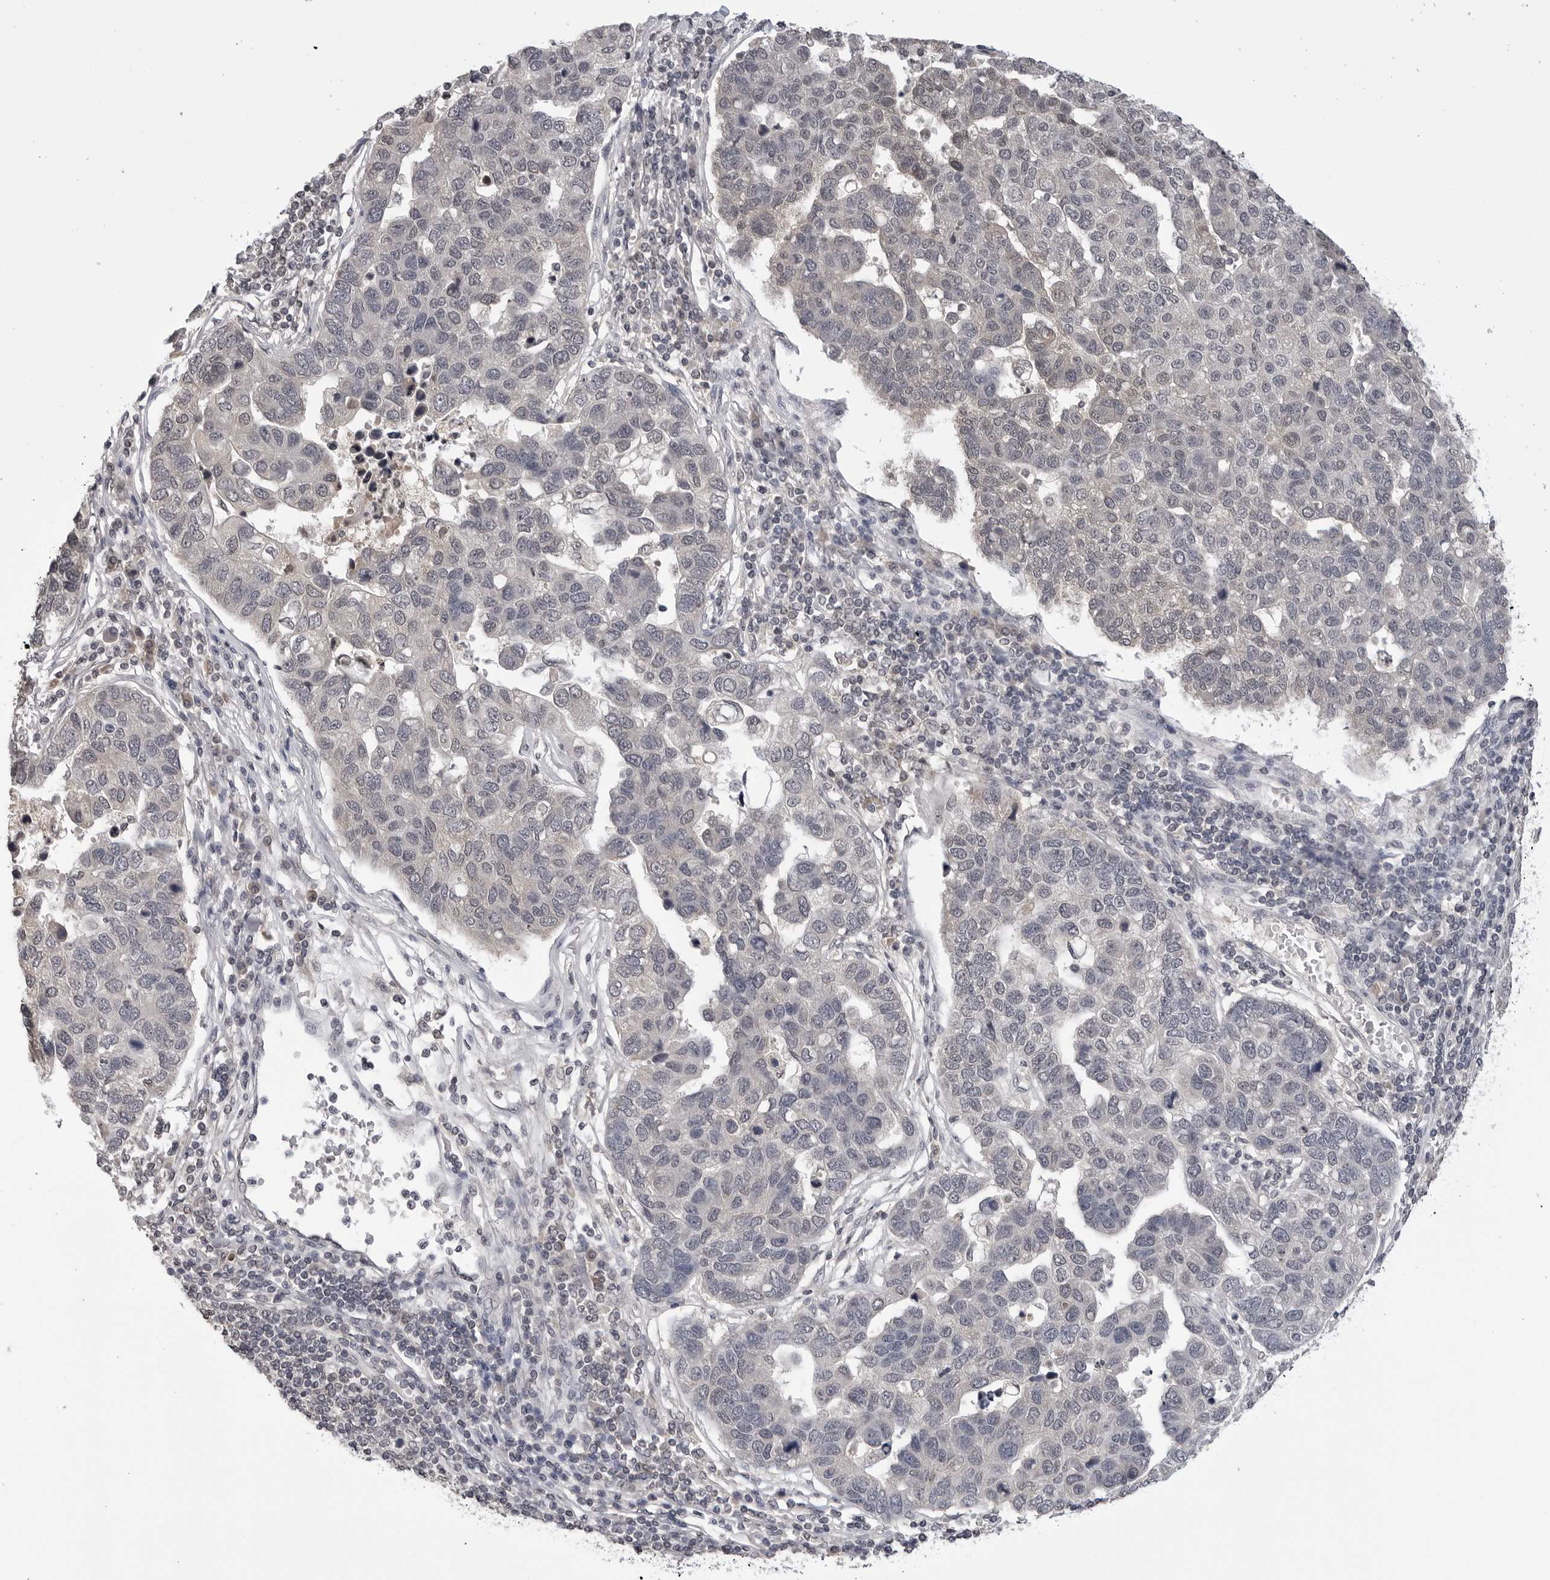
{"staining": {"intensity": "negative", "quantity": "none", "location": "none"}, "tissue": "pancreatic cancer", "cell_type": "Tumor cells", "image_type": "cancer", "snomed": [{"axis": "morphology", "description": "Adenocarcinoma, NOS"}, {"axis": "topography", "description": "Pancreas"}], "caption": "DAB immunohistochemical staining of pancreatic cancer shows no significant positivity in tumor cells.", "gene": "CDK20", "patient": {"sex": "female", "age": 61}}